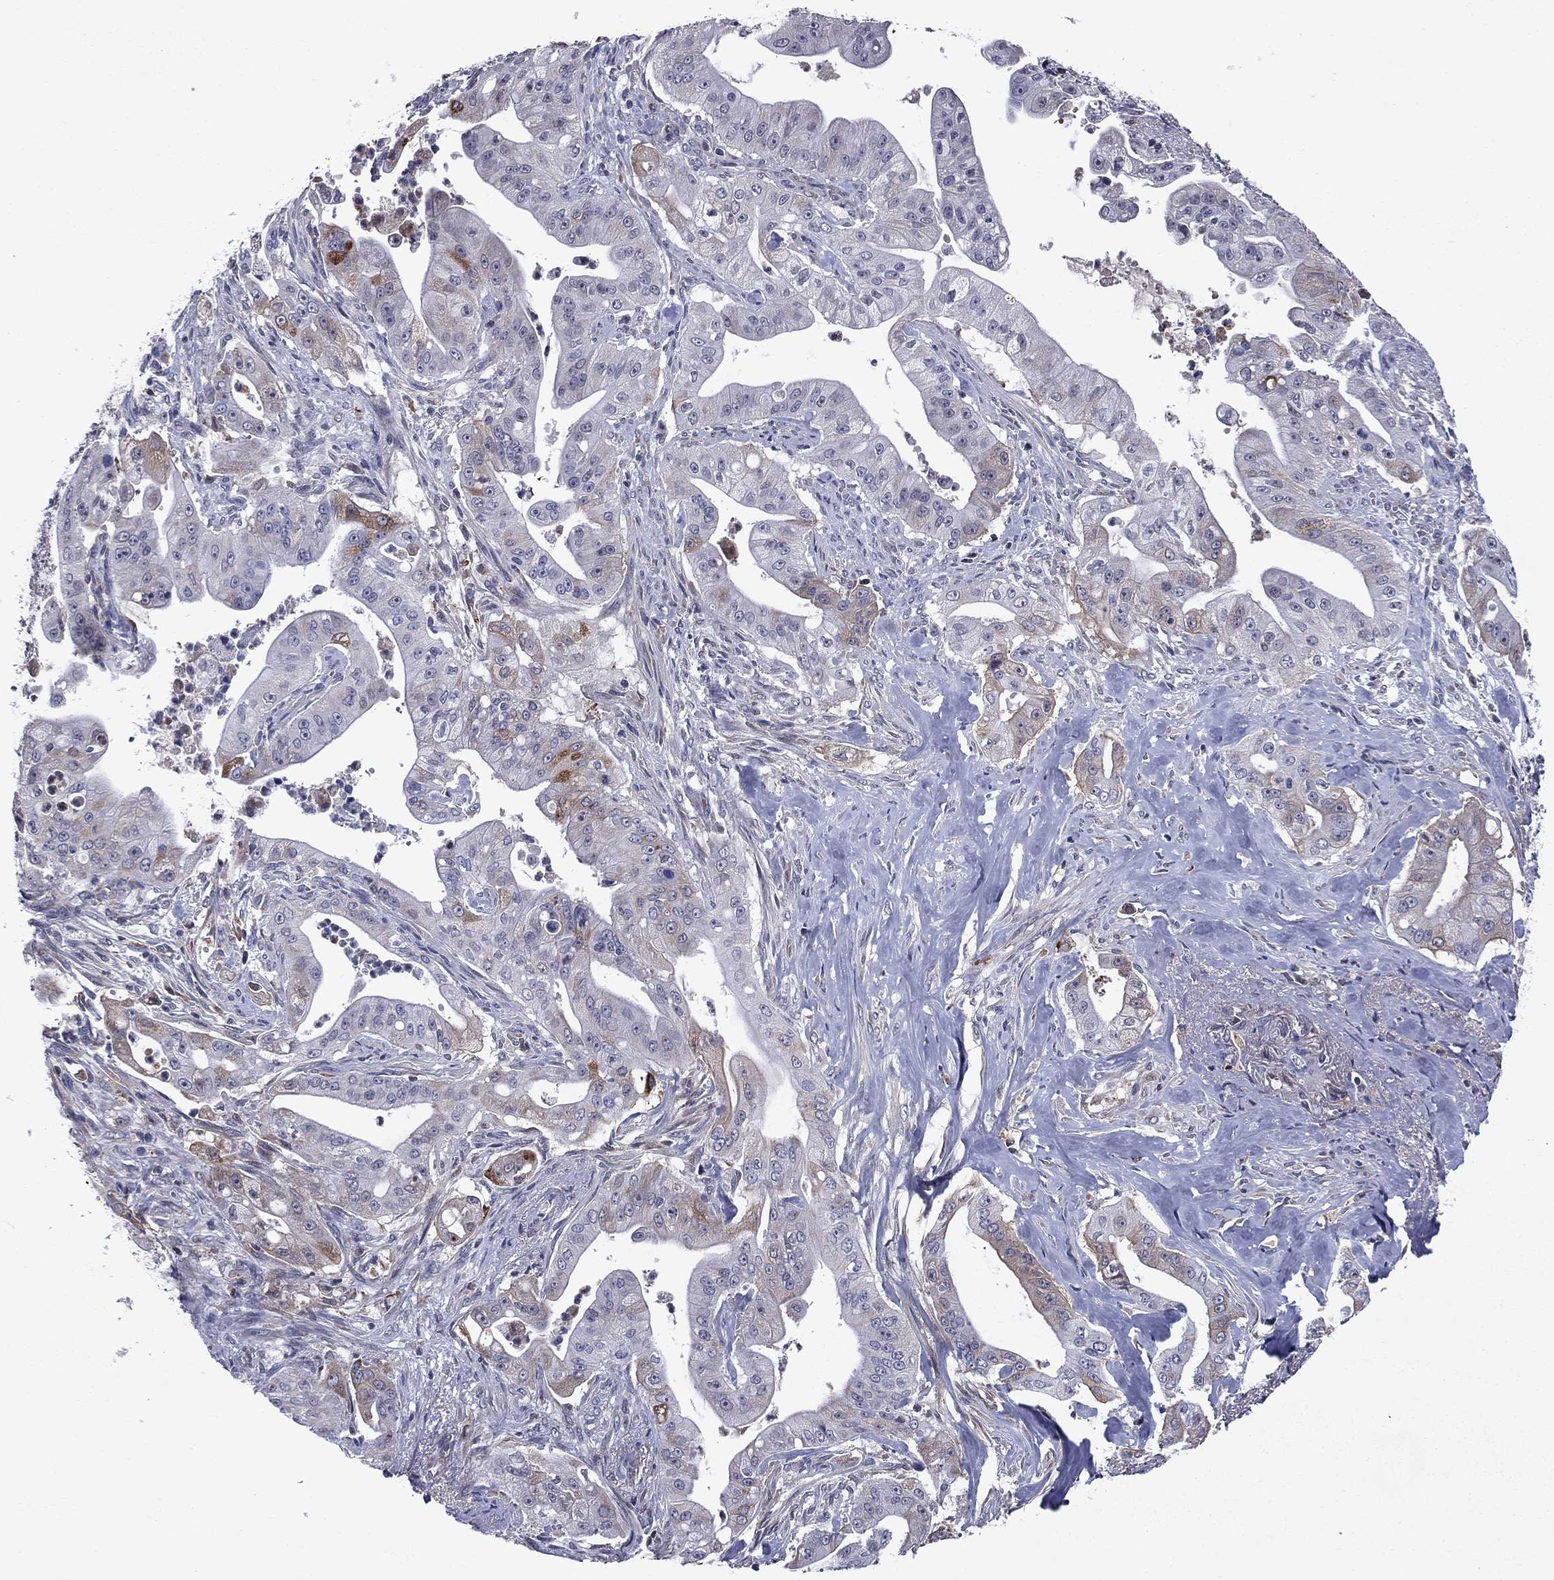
{"staining": {"intensity": "weak", "quantity": "<25%", "location": "cytoplasmic/membranous"}, "tissue": "pancreatic cancer", "cell_type": "Tumor cells", "image_type": "cancer", "snomed": [{"axis": "morphology", "description": "Normal tissue, NOS"}, {"axis": "morphology", "description": "Inflammation, NOS"}, {"axis": "morphology", "description": "Adenocarcinoma, NOS"}, {"axis": "topography", "description": "Pancreas"}], "caption": "Immunohistochemical staining of adenocarcinoma (pancreatic) displays no significant positivity in tumor cells.", "gene": "ECM1", "patient": {"sex": "male", "age": 57}}